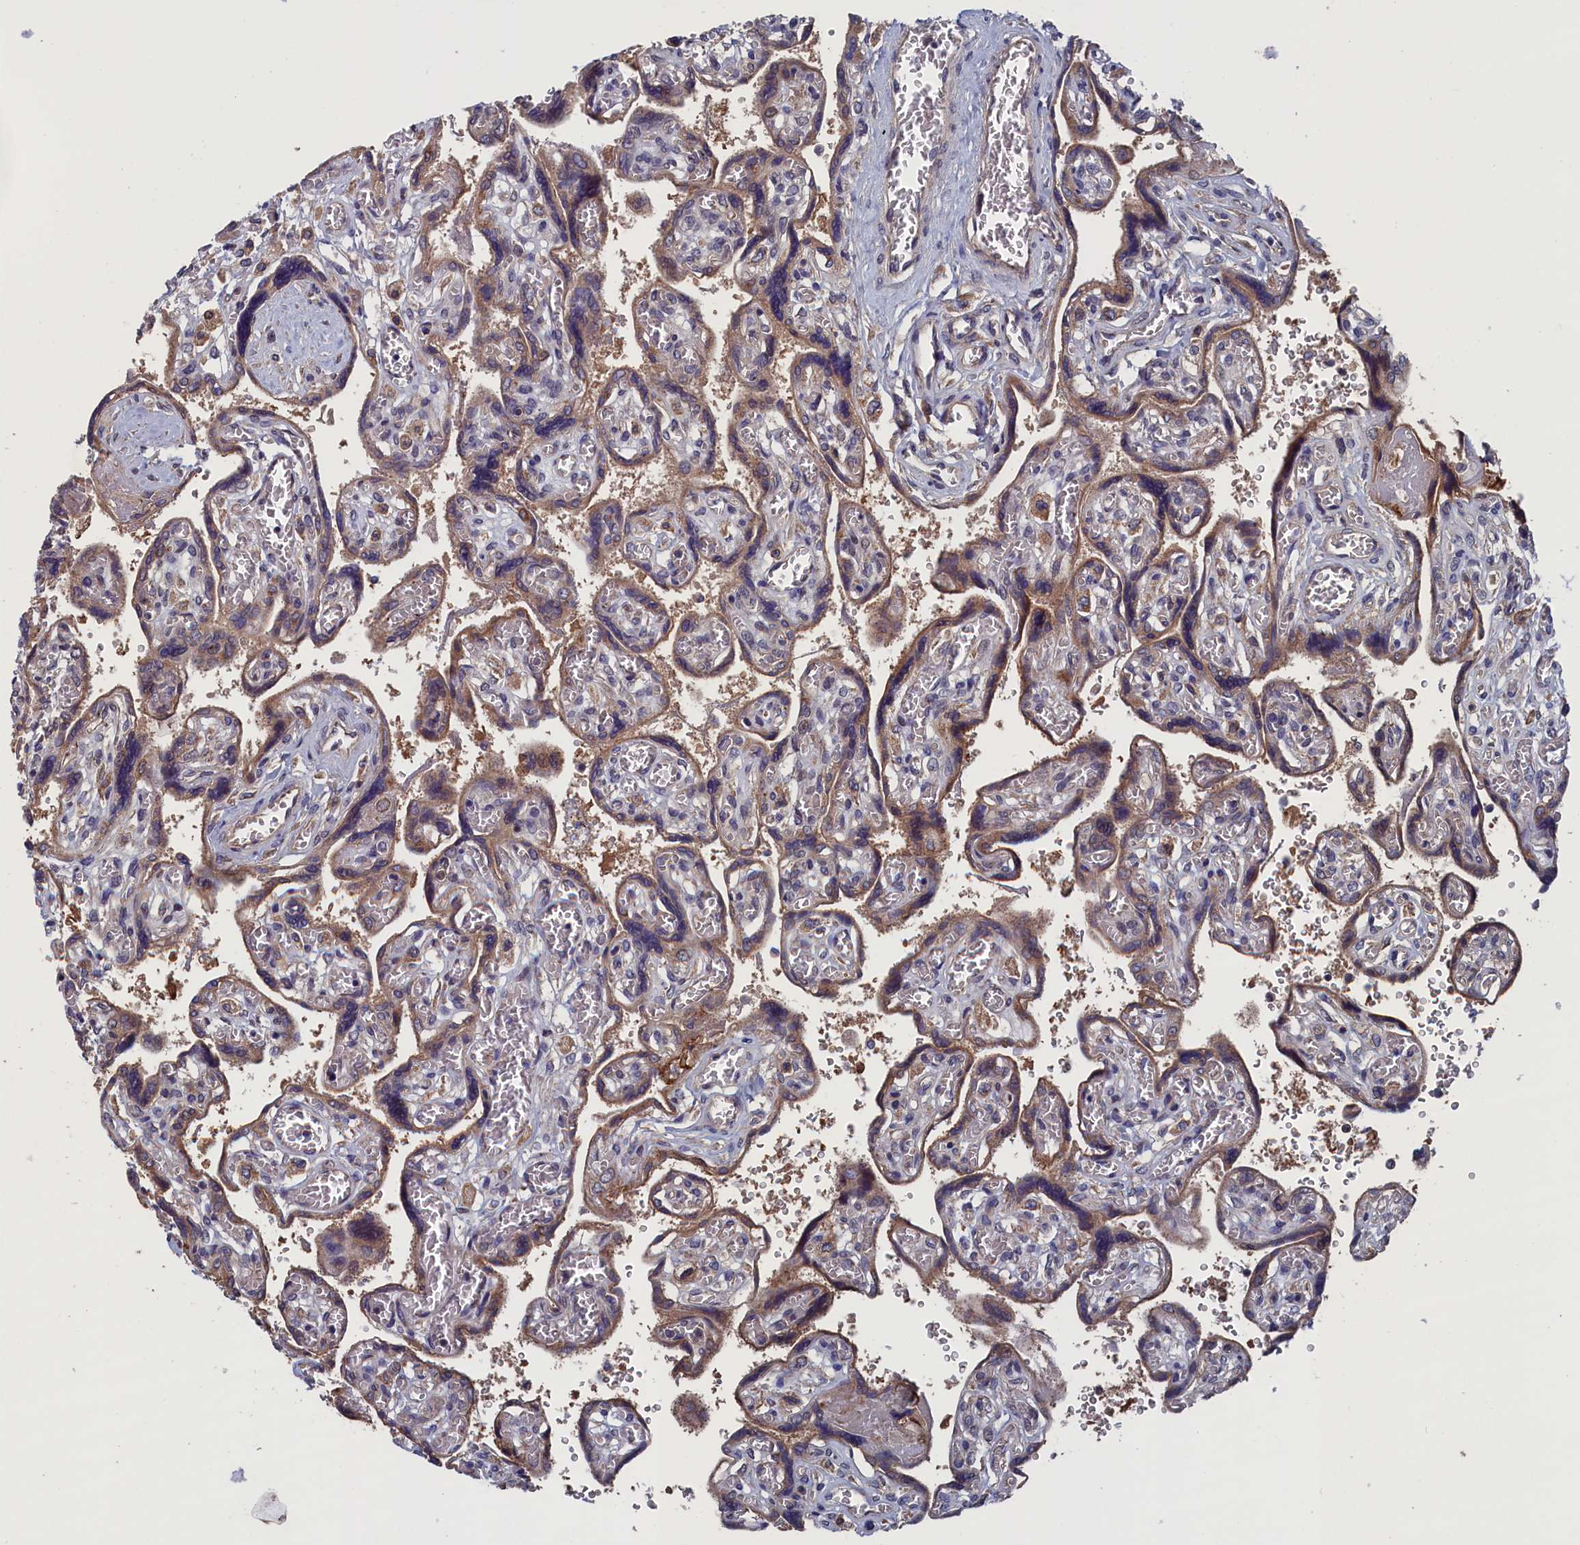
{"staining": {"intensity": "moderate", "quantity": ">75%", "location": "cytoplasmic/membranous"}, "tissue": "placenta", "cell_type": "Trophoblastic cells", "image_type": "normal", "snomed": [{"axis": "morphology", "description": "Normal tissue, NOS"}, {"axis": "topography", "description": "Placenta"}], "caption": "Immunohistochemical staining of normal placenta shows >75% levels of moderate cytoplasmic/membranous protein positivity in approximately >75% of trophoblastic cells. The staining was performed using DAB, with brown indicating positive protein expression. Nuclei are stained blue with hematoxylin.", "gene": "SPATA13", "patient": {"sex": "female", "age": 39}}